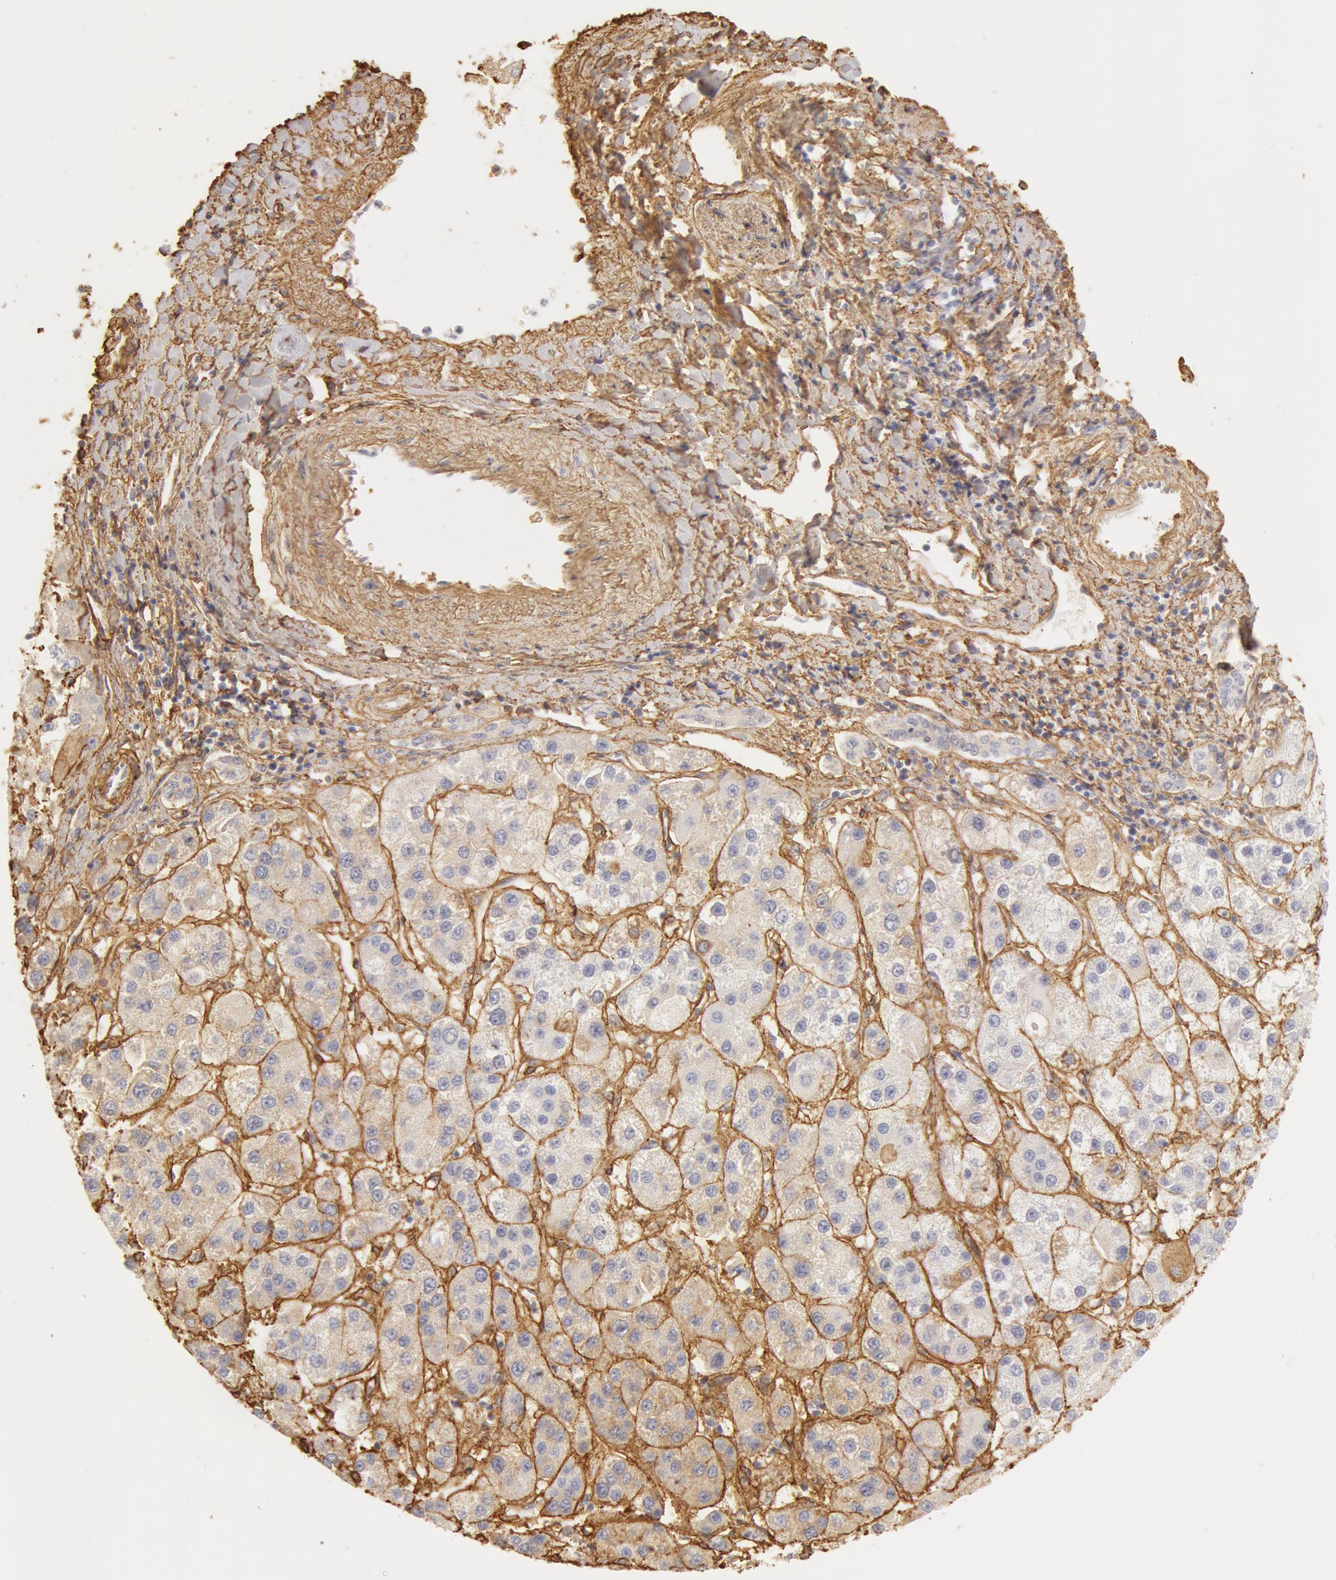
{"staining": {"intensity": "weak", "quantity": "25%-75%", "location": "cytoplasmic/membranous"}, "tissue": "liver cancer", "cell_type": "Tumor cells", "image_type": "cancer", "snomed": [{"axis": "morphology", "description": "Carcinoma, Hepatocellular, NOS"}, {"axis": "topography", "description": "Liver"}], "caption": "The immunohistochemical stain shows weak cytoplasmic/membranous staining in tumor cells of liver cancer tissue.", "gene": "COL4A1", "patient": {"sex": "female", "age": 85}}